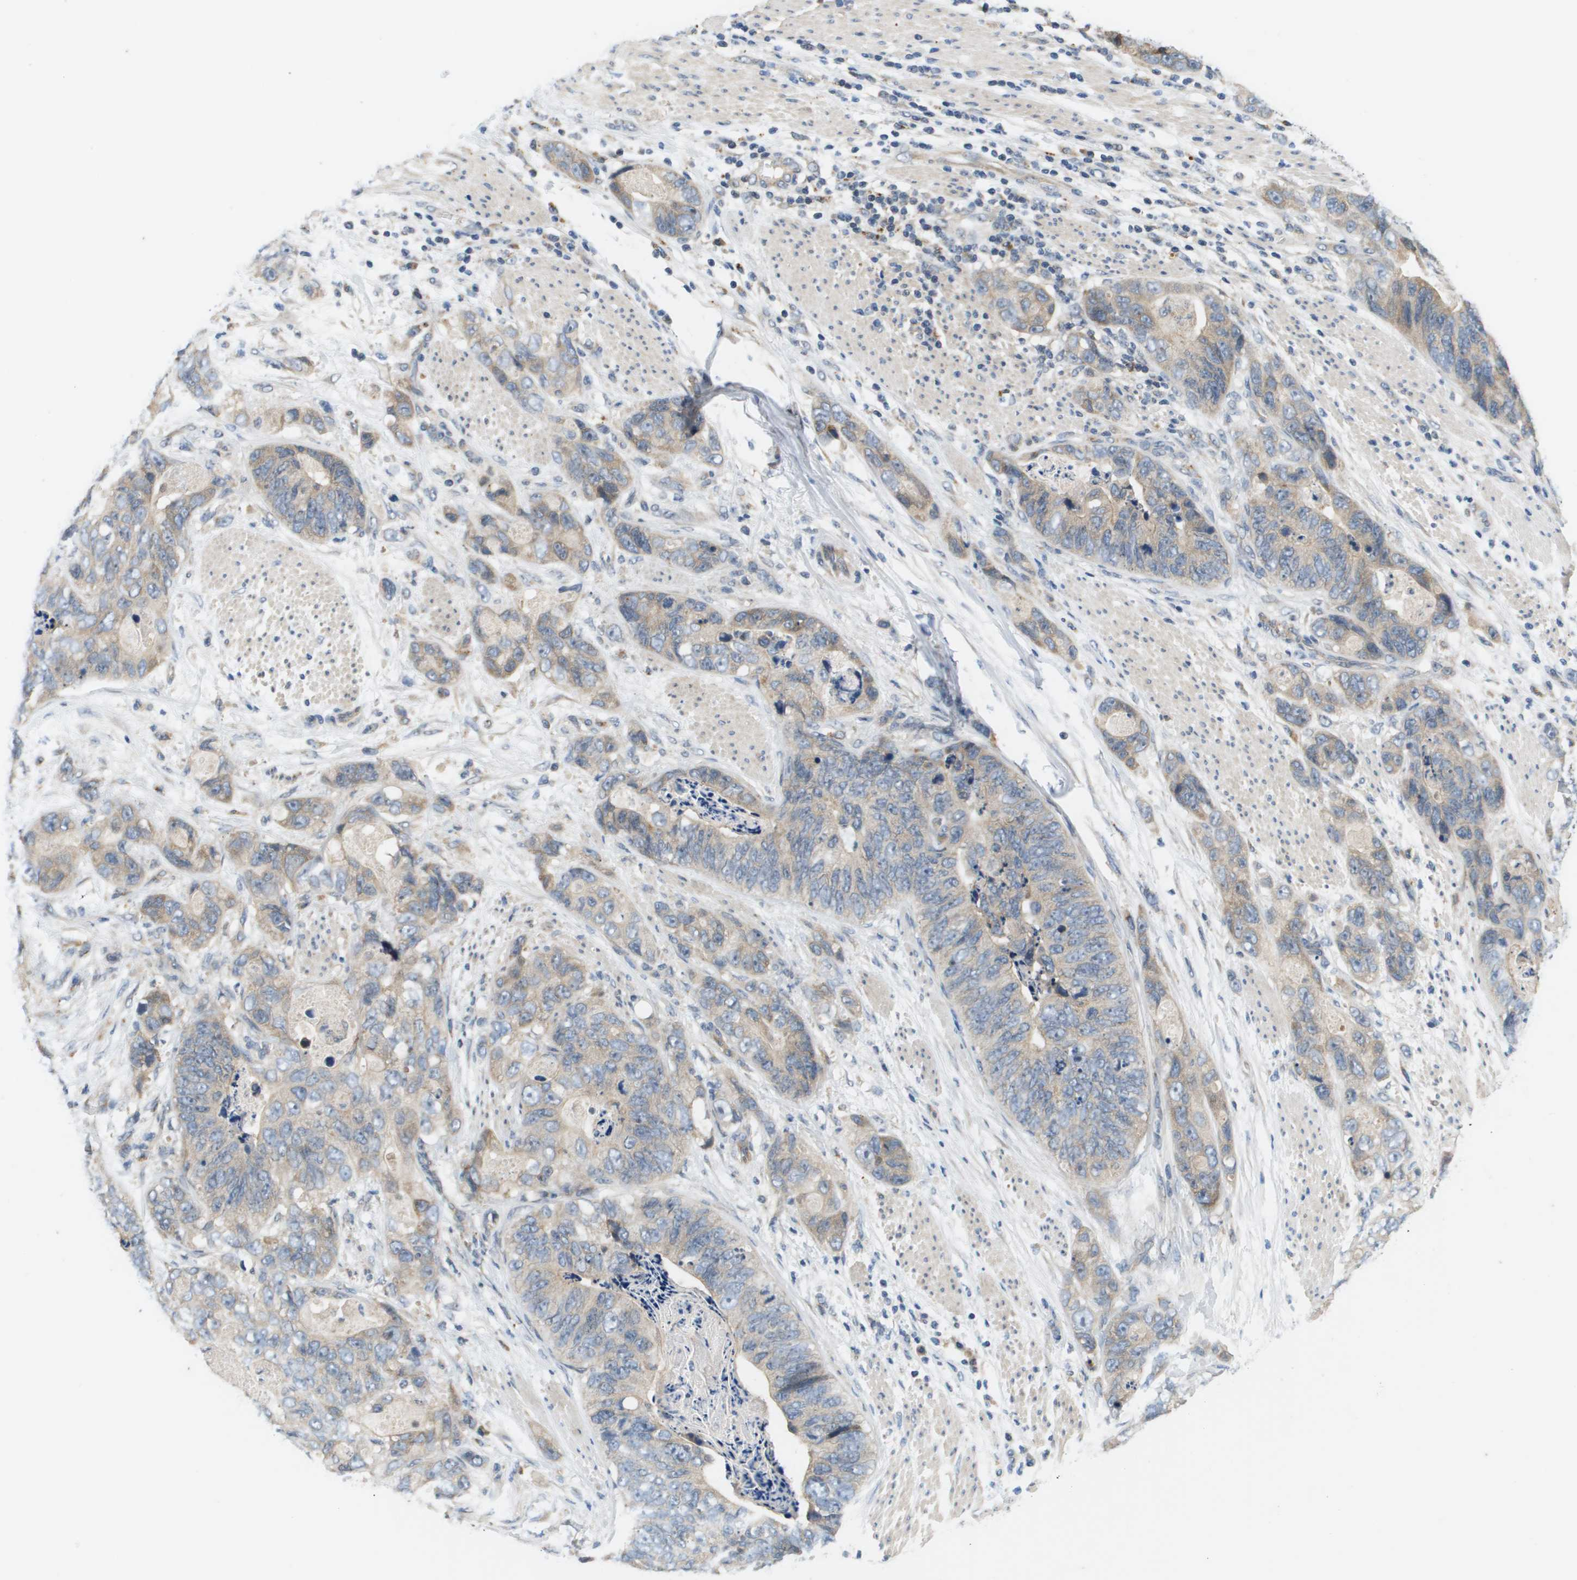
{"staining": {"intensity": "weak", "quantity": "<25%", "location": "cytoplasmic/membranous"}, "tissue": "stomach cancer", "cell_type": "Tumor cells", "image_type": "cancer", "snomed": [{"axis": "morphology", "description": "Adenocarcinoma, NOS"}, {"axis": "topography", "description": "Stomach"}], "caption": "This is an immunohistochemistry (IHC) photomicrograph of human stomach adenocarcinoma. There is no positivity in tumor cells.", "gene": "SLC25A20", "patient": {"sex": "female", "age": 89}}